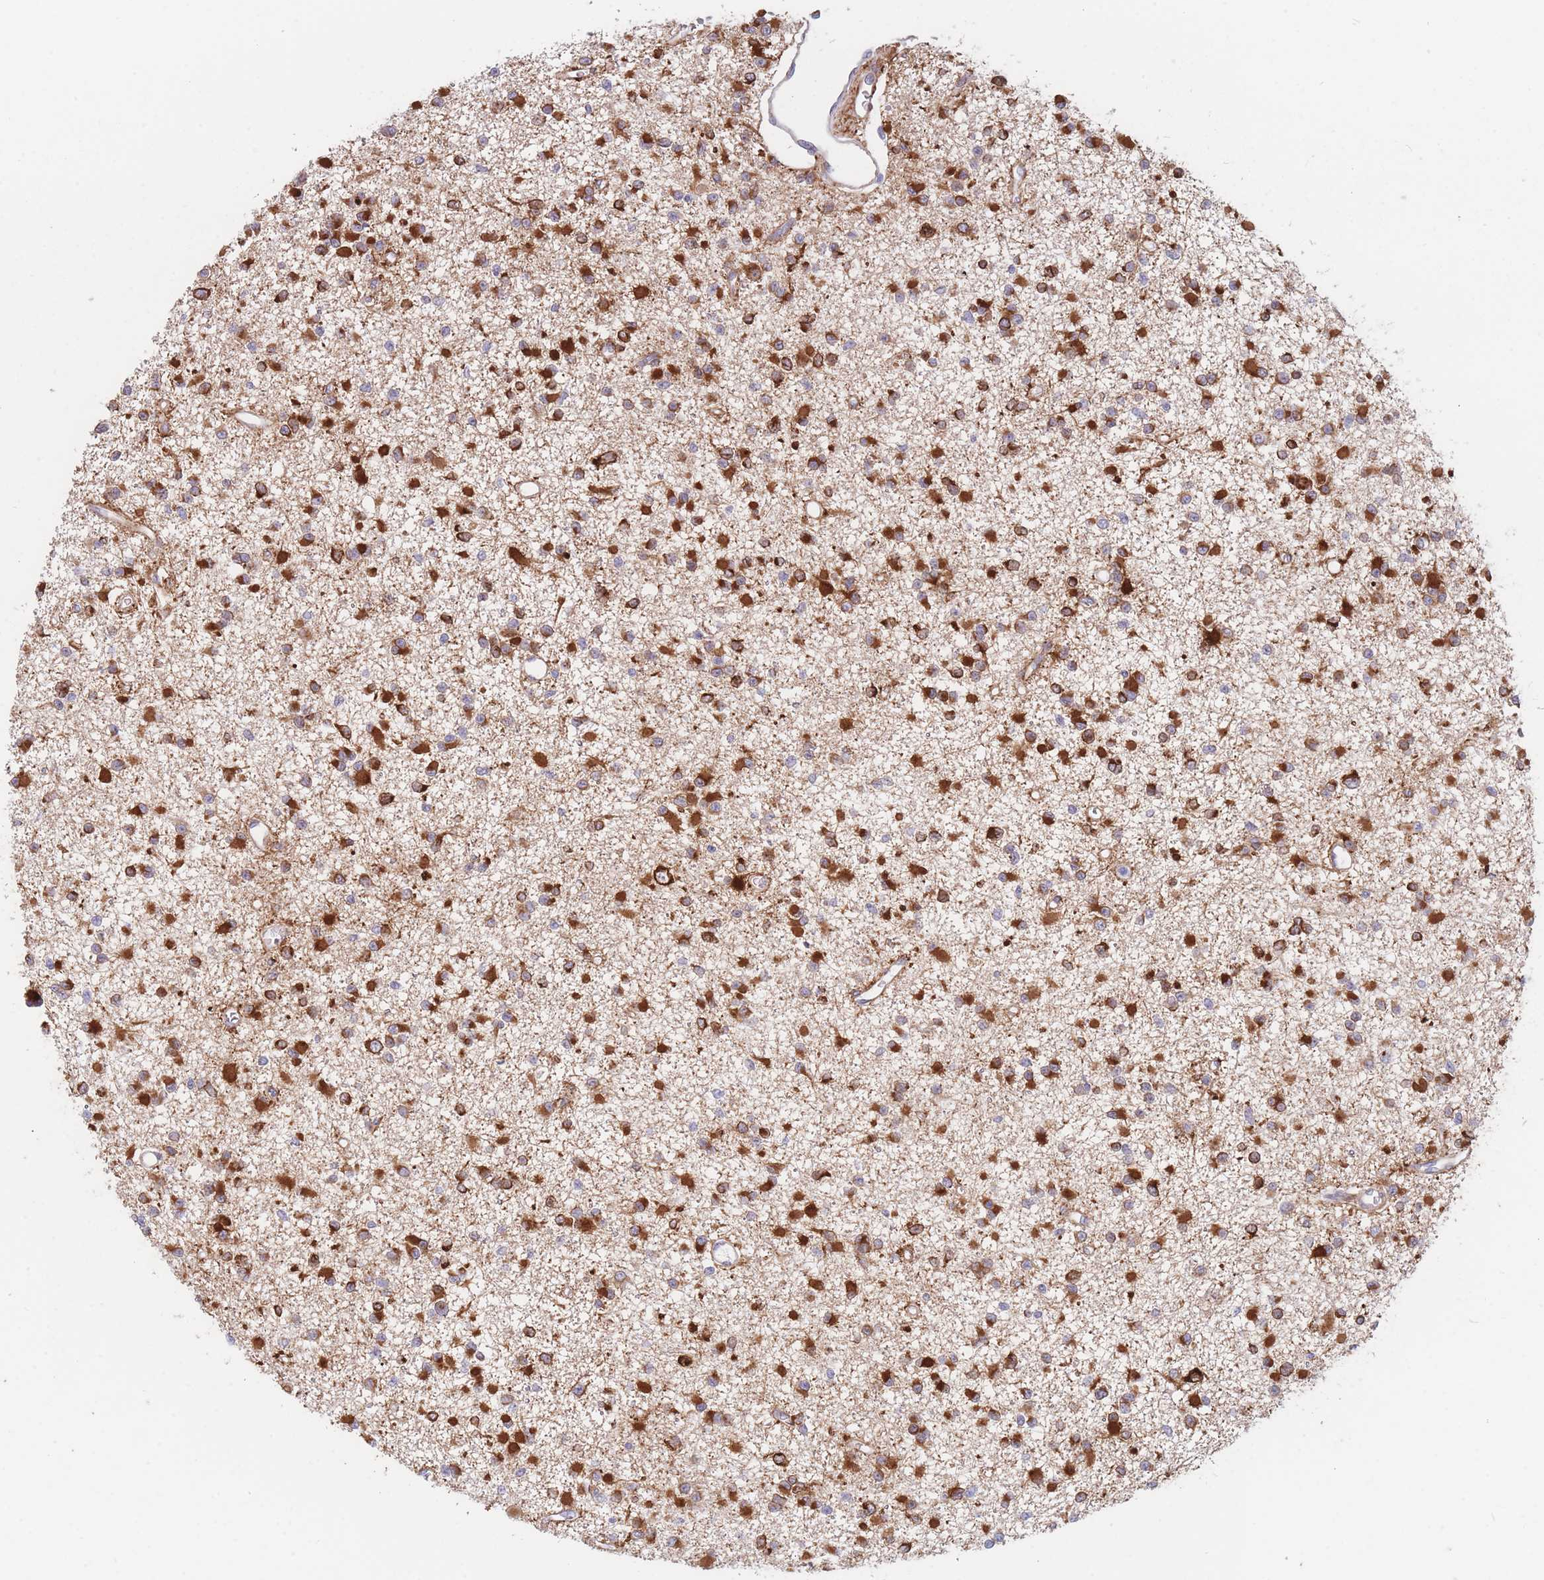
{"staining": {"intensity": "strong", "quantity": ">75%", "location": "cytoplasmic/membranous"}, "tissue": "glioma", "cell_type": "Tumor cells", "image_type": "cancer", "snomed": [{"axis": "morphology", "description": "Glioma, malignant, Low grade"}, {"axis": "topography", "description": "Brain"}], "caption": "Immunohistochemical staining of human glioma exhibits high levels of strong cytoplasmic/membranous protein positivity in approximately >75% of tumor cells. The protein is shown in brown color, while the nuclei are stained blue.", "gene": "AK9", "patient": {"sex": "female", "age": 22}}